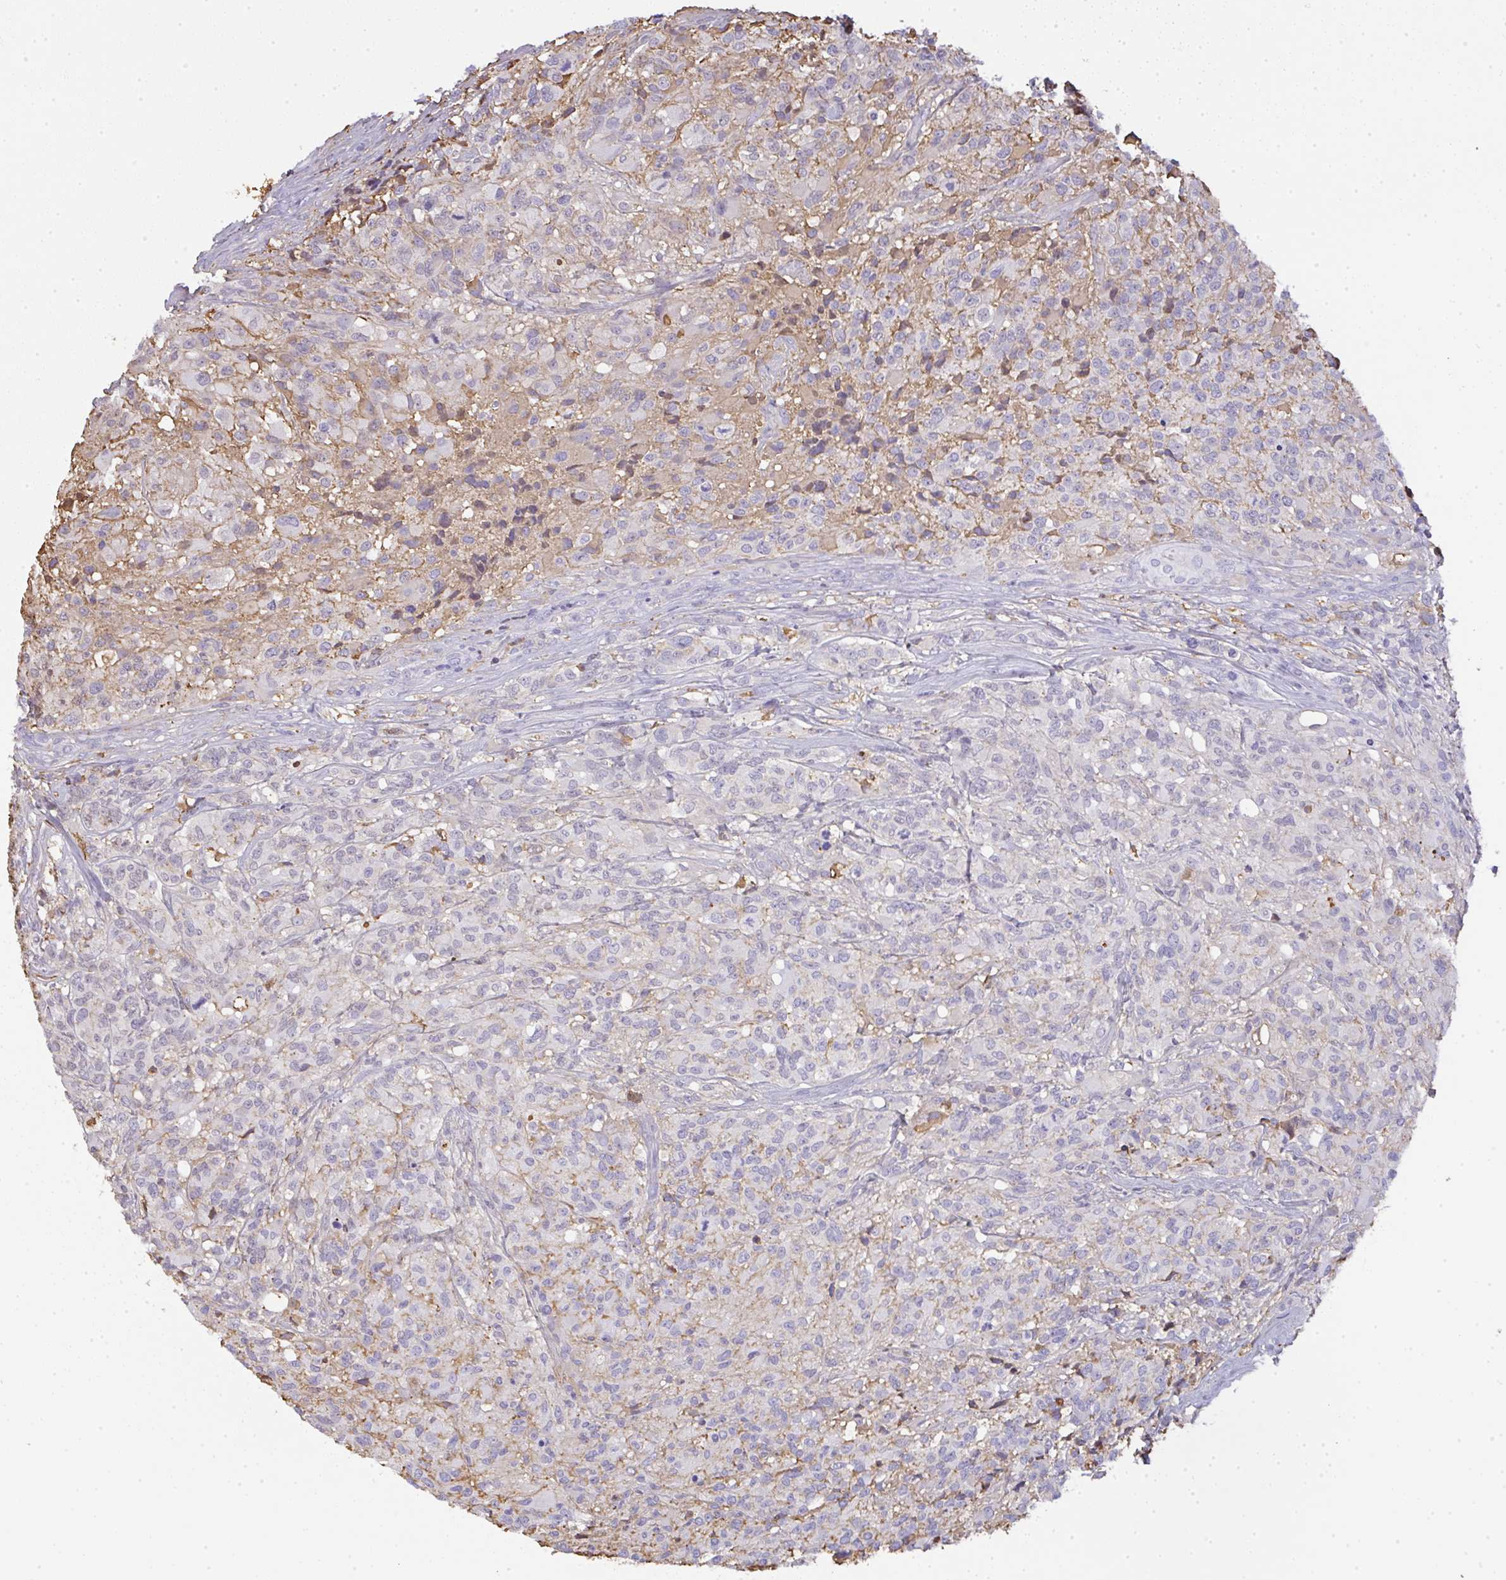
{"staining": {"intensity": "negative", "quantity": "none", "location": "none"}, "tissue": "glioma", "cell_type": "Tumor cells", "image_type": "cancer", "snomed": [{"axis": "morphology", "description": "Glioma, malignant, High grade"}, {"axis": "topography", "description": "Brain"}], "caption": "IHC photomicrograph of neoplastic tissue: malignant glioma (high-grade) stained with DAB reveals no significant protein positivity in tumor cells.", "gene": "SMYD5", "patient": {"sex": "female", "age": 67}}